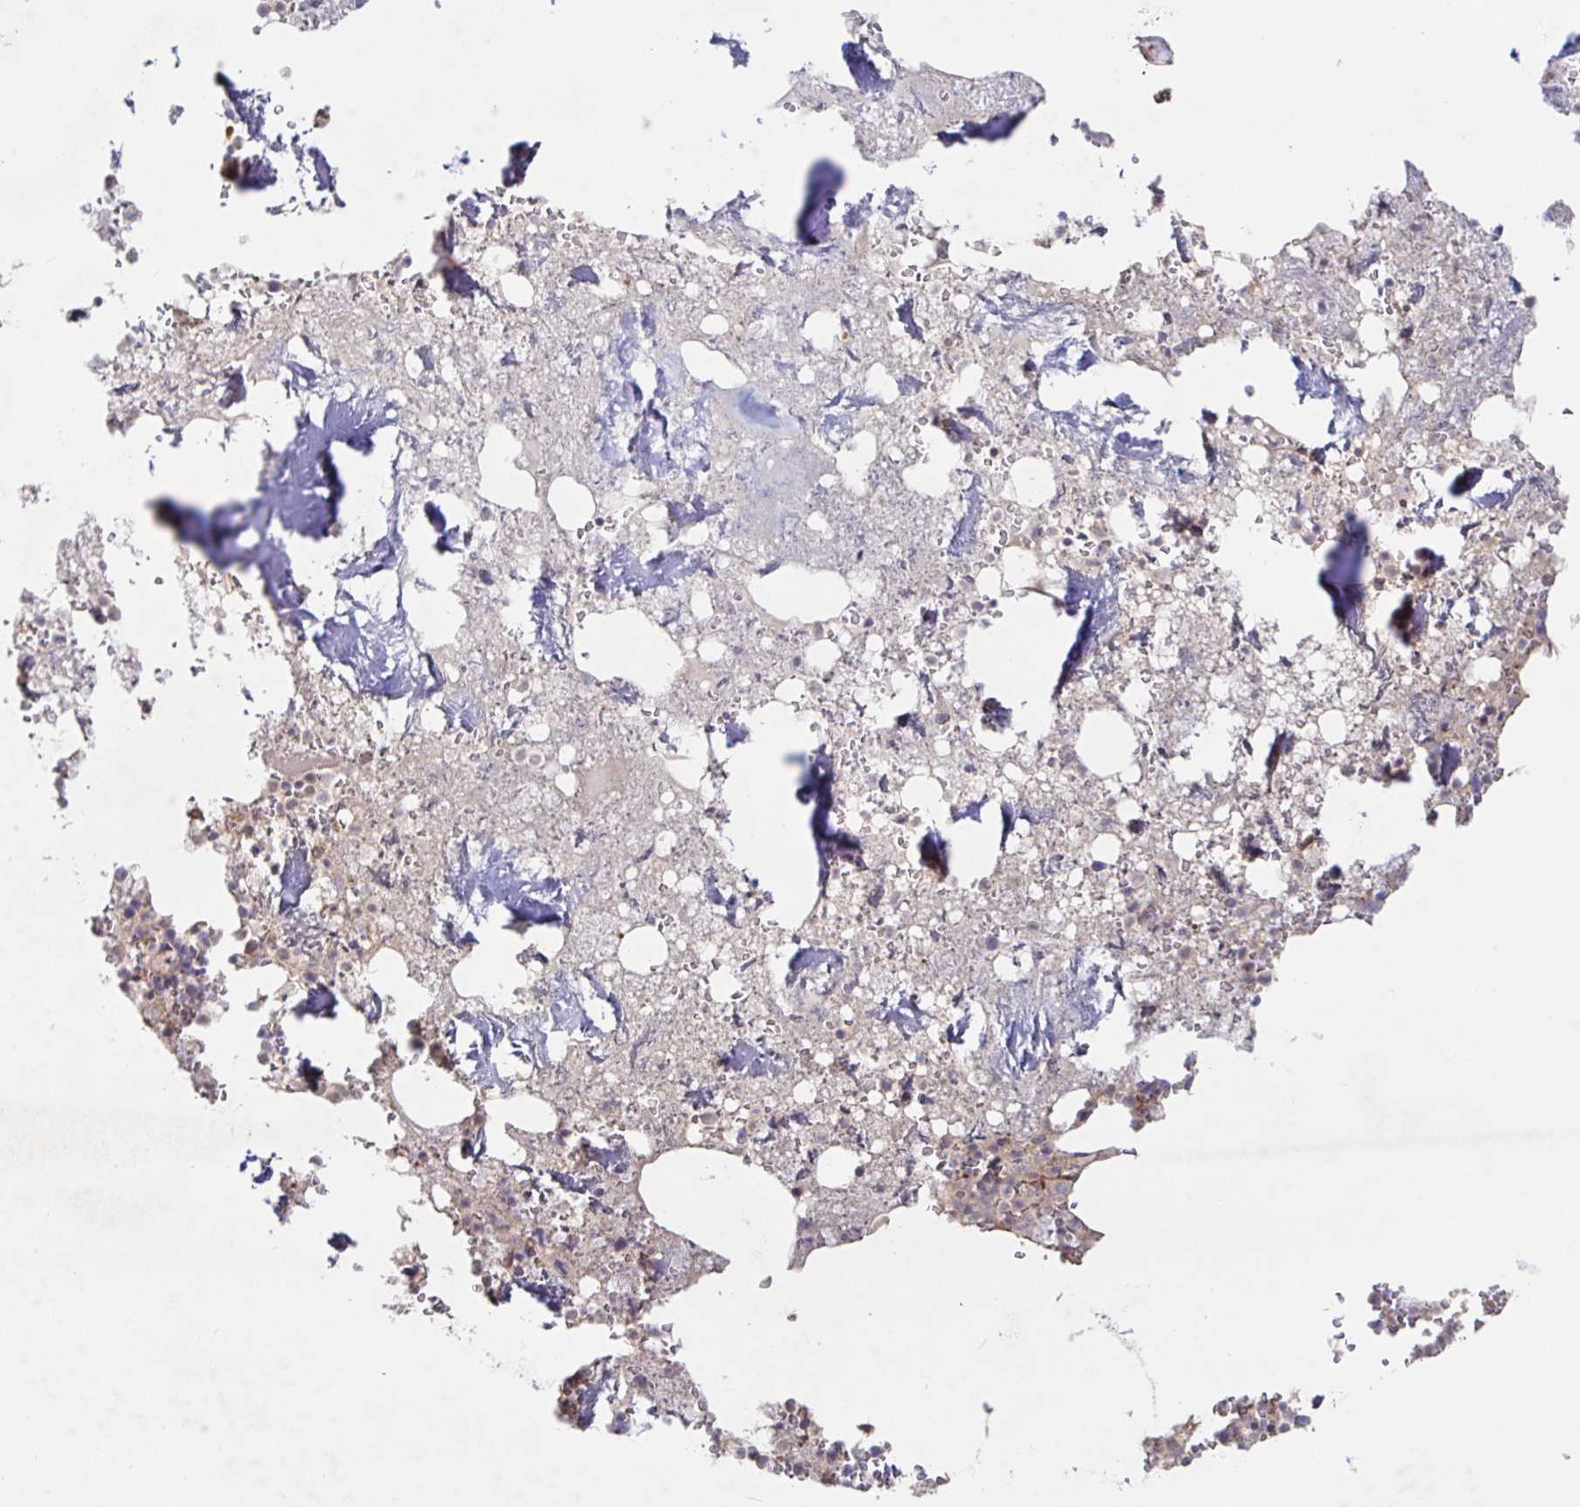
{"staining": {"intensity": "weak", "quantity": "<25%", "location": "cytoplasmic/membranous"}, "tissue": "bone marrow", "cell_type": "Hematopoietic cells", "image_type": "normal", "snomed": [{"axis": "morphology", "description": "Normal tissue, NOS"}, {"axis": "topography", "description": "Bone marrow"}], "caption": "A micrograph of bone marrow stained for a protein exhibits no brown staining in hematopoietic cells.", "gene": "AACS", "patient": {"sex": "female", "age": 42}}